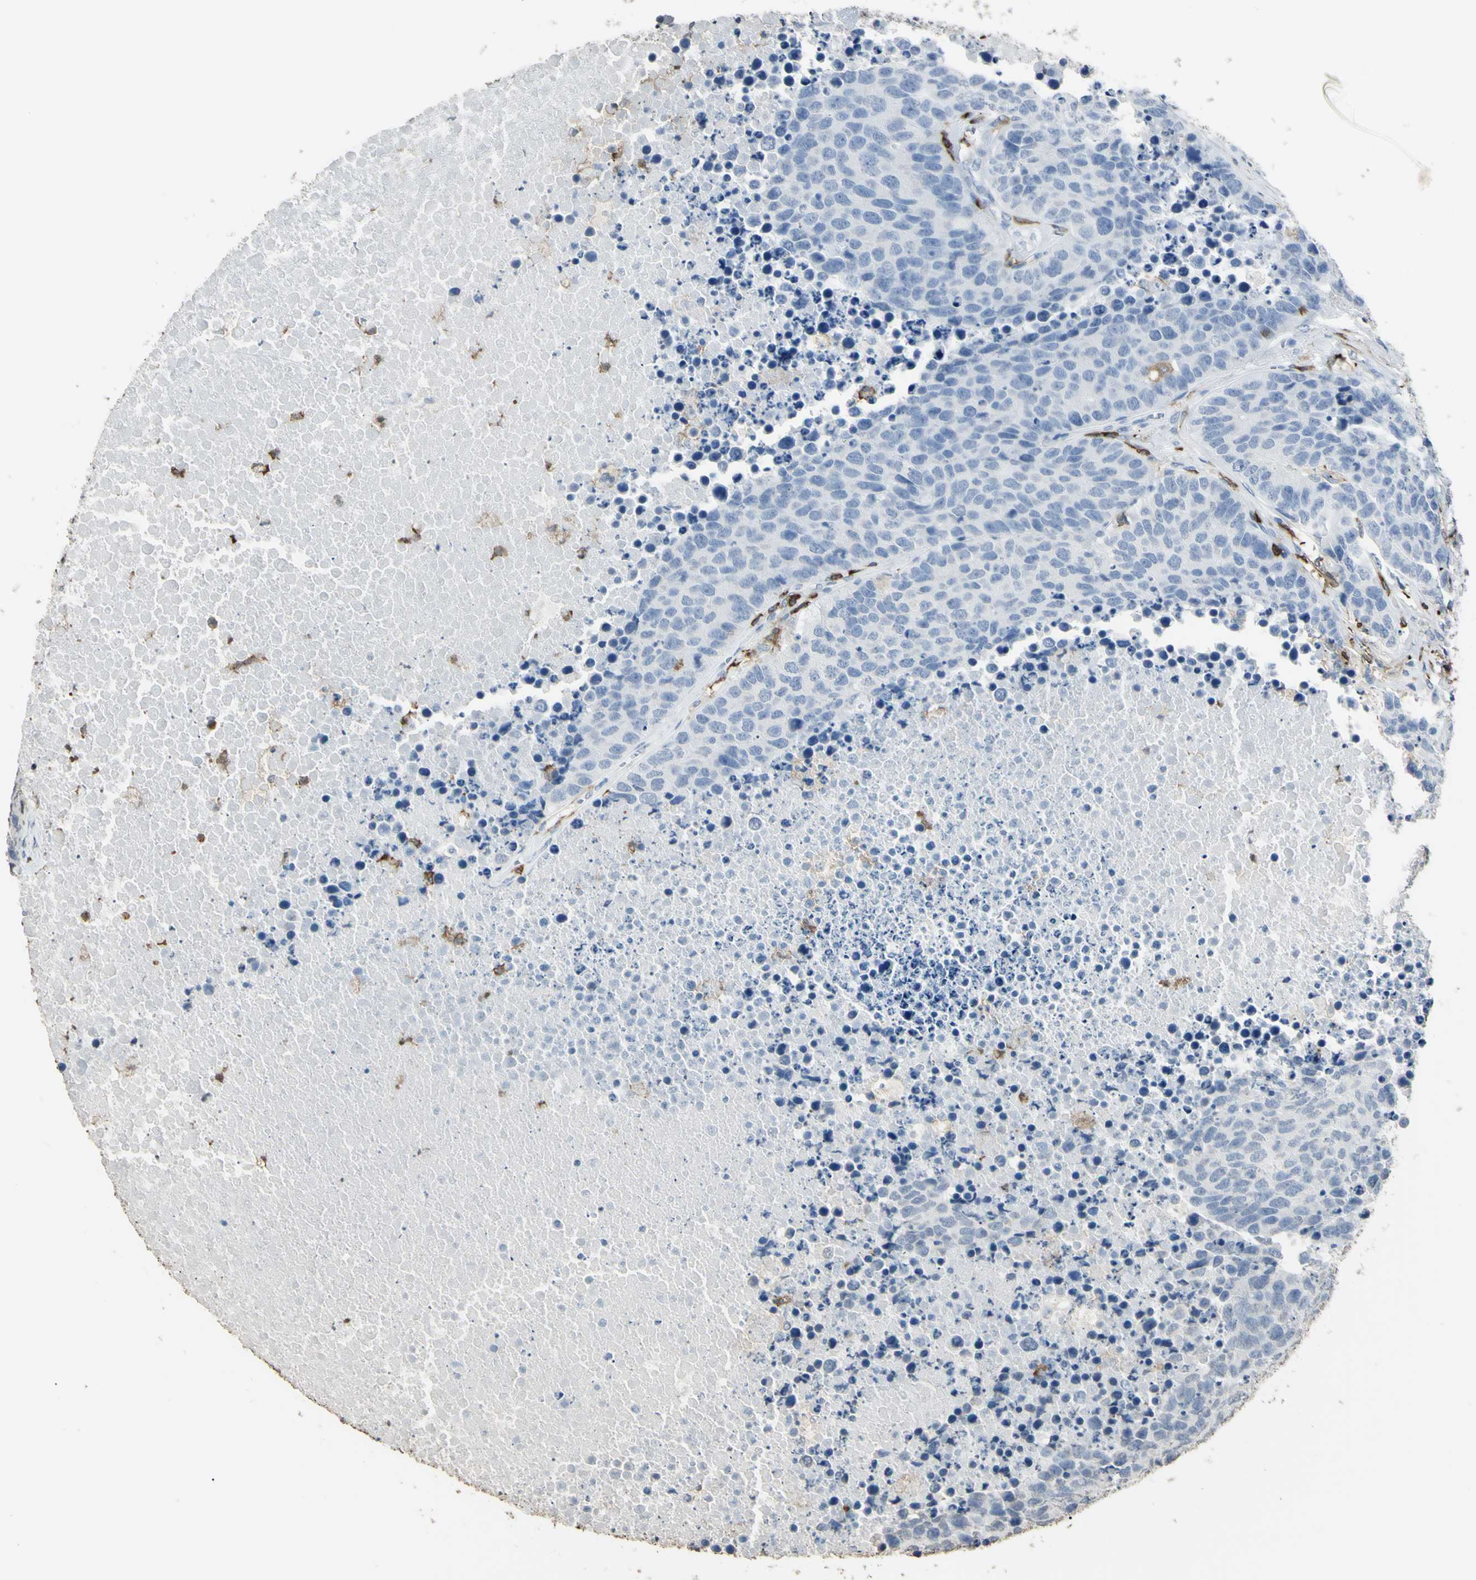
{"staining": {"intensity": "negative", "quantity": "none", "location": "none"}, "tissue": "carcinoid", "cell_type": "Tumor cells", "image_type": "cancer", "snomed": [{"axis": "morphology", "description": "Carcinoid, malignant, NOS"}, {"axis": "topography", "description": "Lung"}], "caption": "An image of human carcinoid (malignant) is negative for staining in tumor cells.", "gene": "PSTPIP1", "patient": {"sex": "male", "age": 60}}